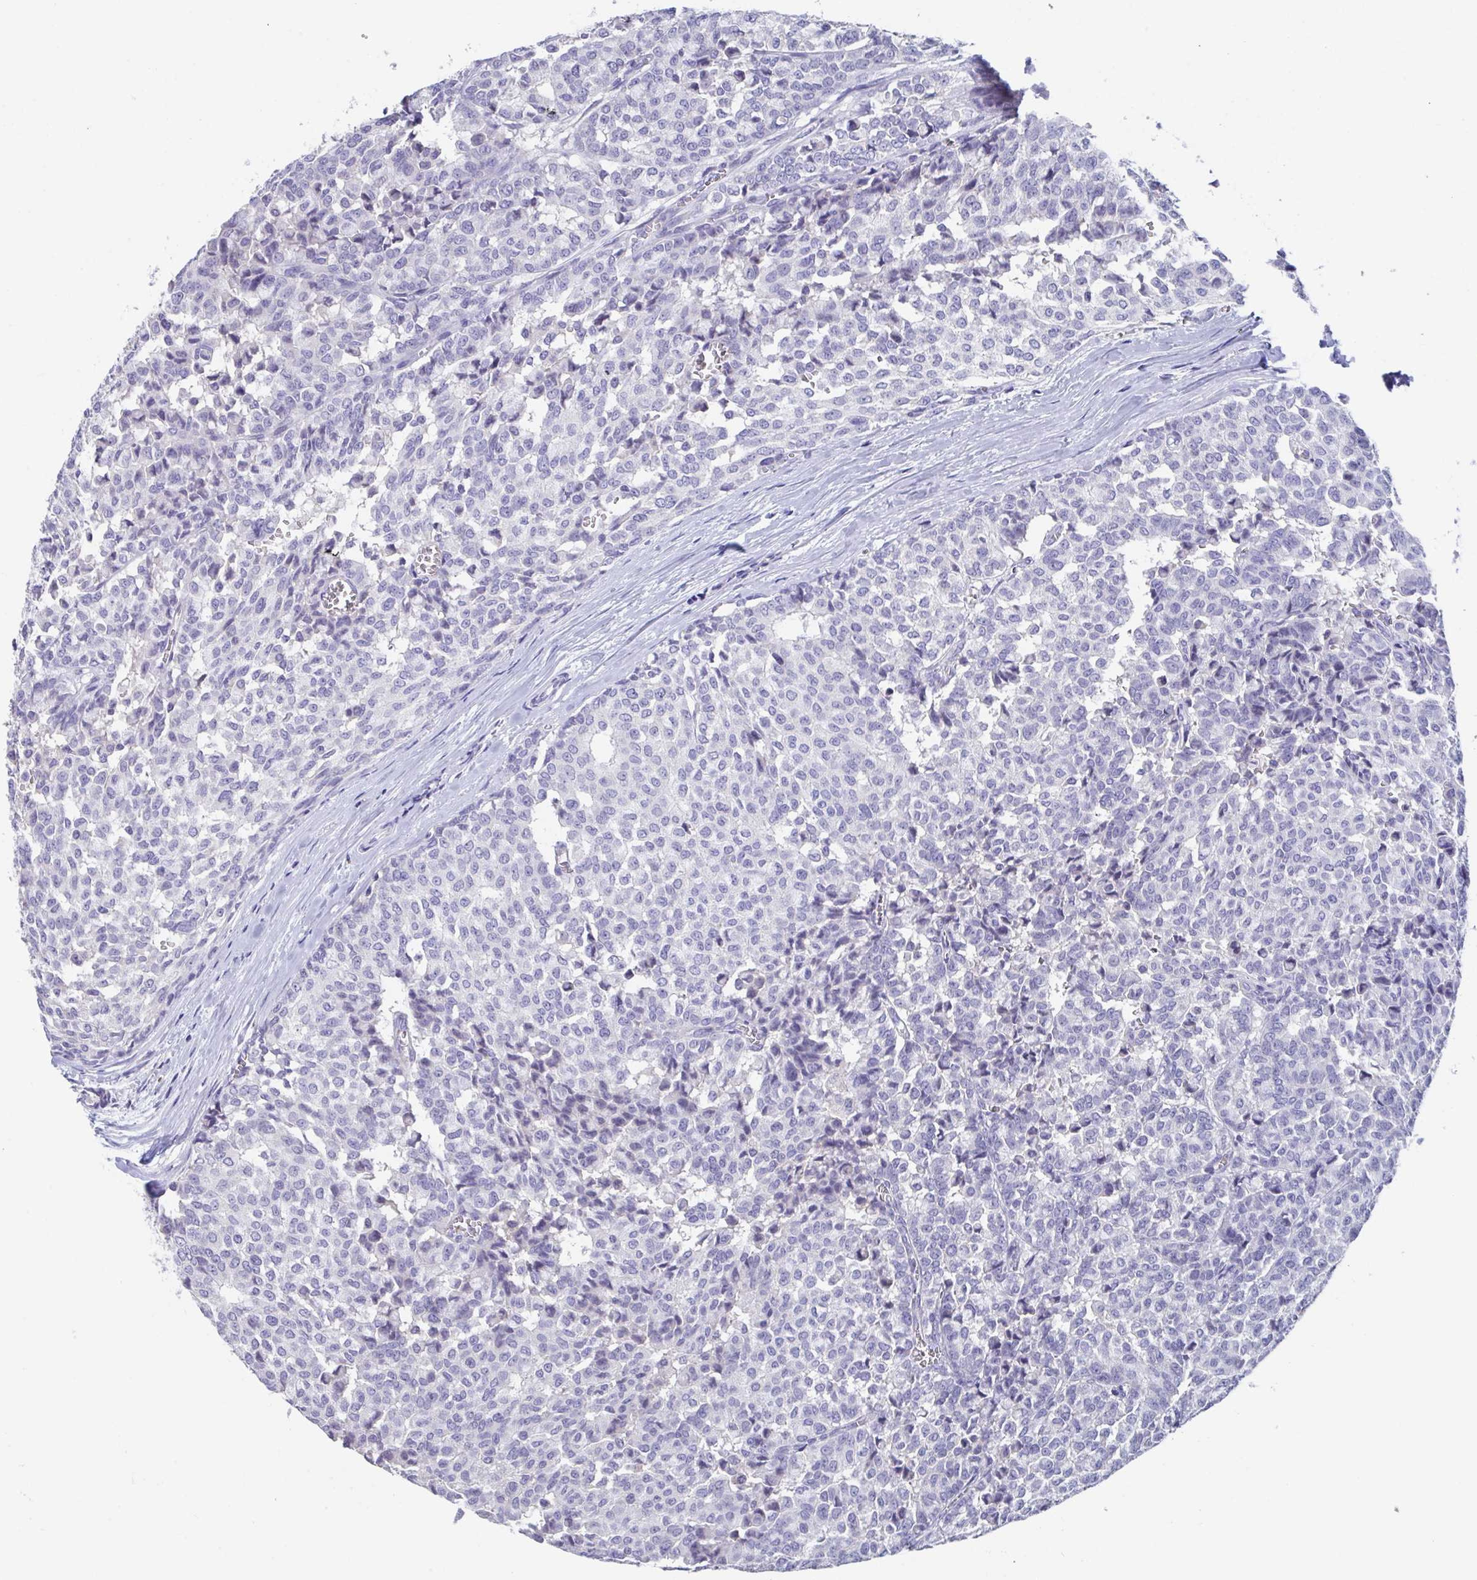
{"staining": {"intensity": "negative", "quantity": "none", "location": "none"}, "tissue": "breast cancer", "cell_type": "Tumor cells", "image_type": "cancer", "snomed": [{"axis": "morphology", "description": "Duct carcinoma"}, {"axis": "topography", "description": "Breast"}], "caption": "DAB immunohistochemical staining of human invasive ductal carcinoma (breast) displays no significant positivity in tumor cells.", "gene": "LRRC58", "patient": {"sex": "female", "age": 91}}